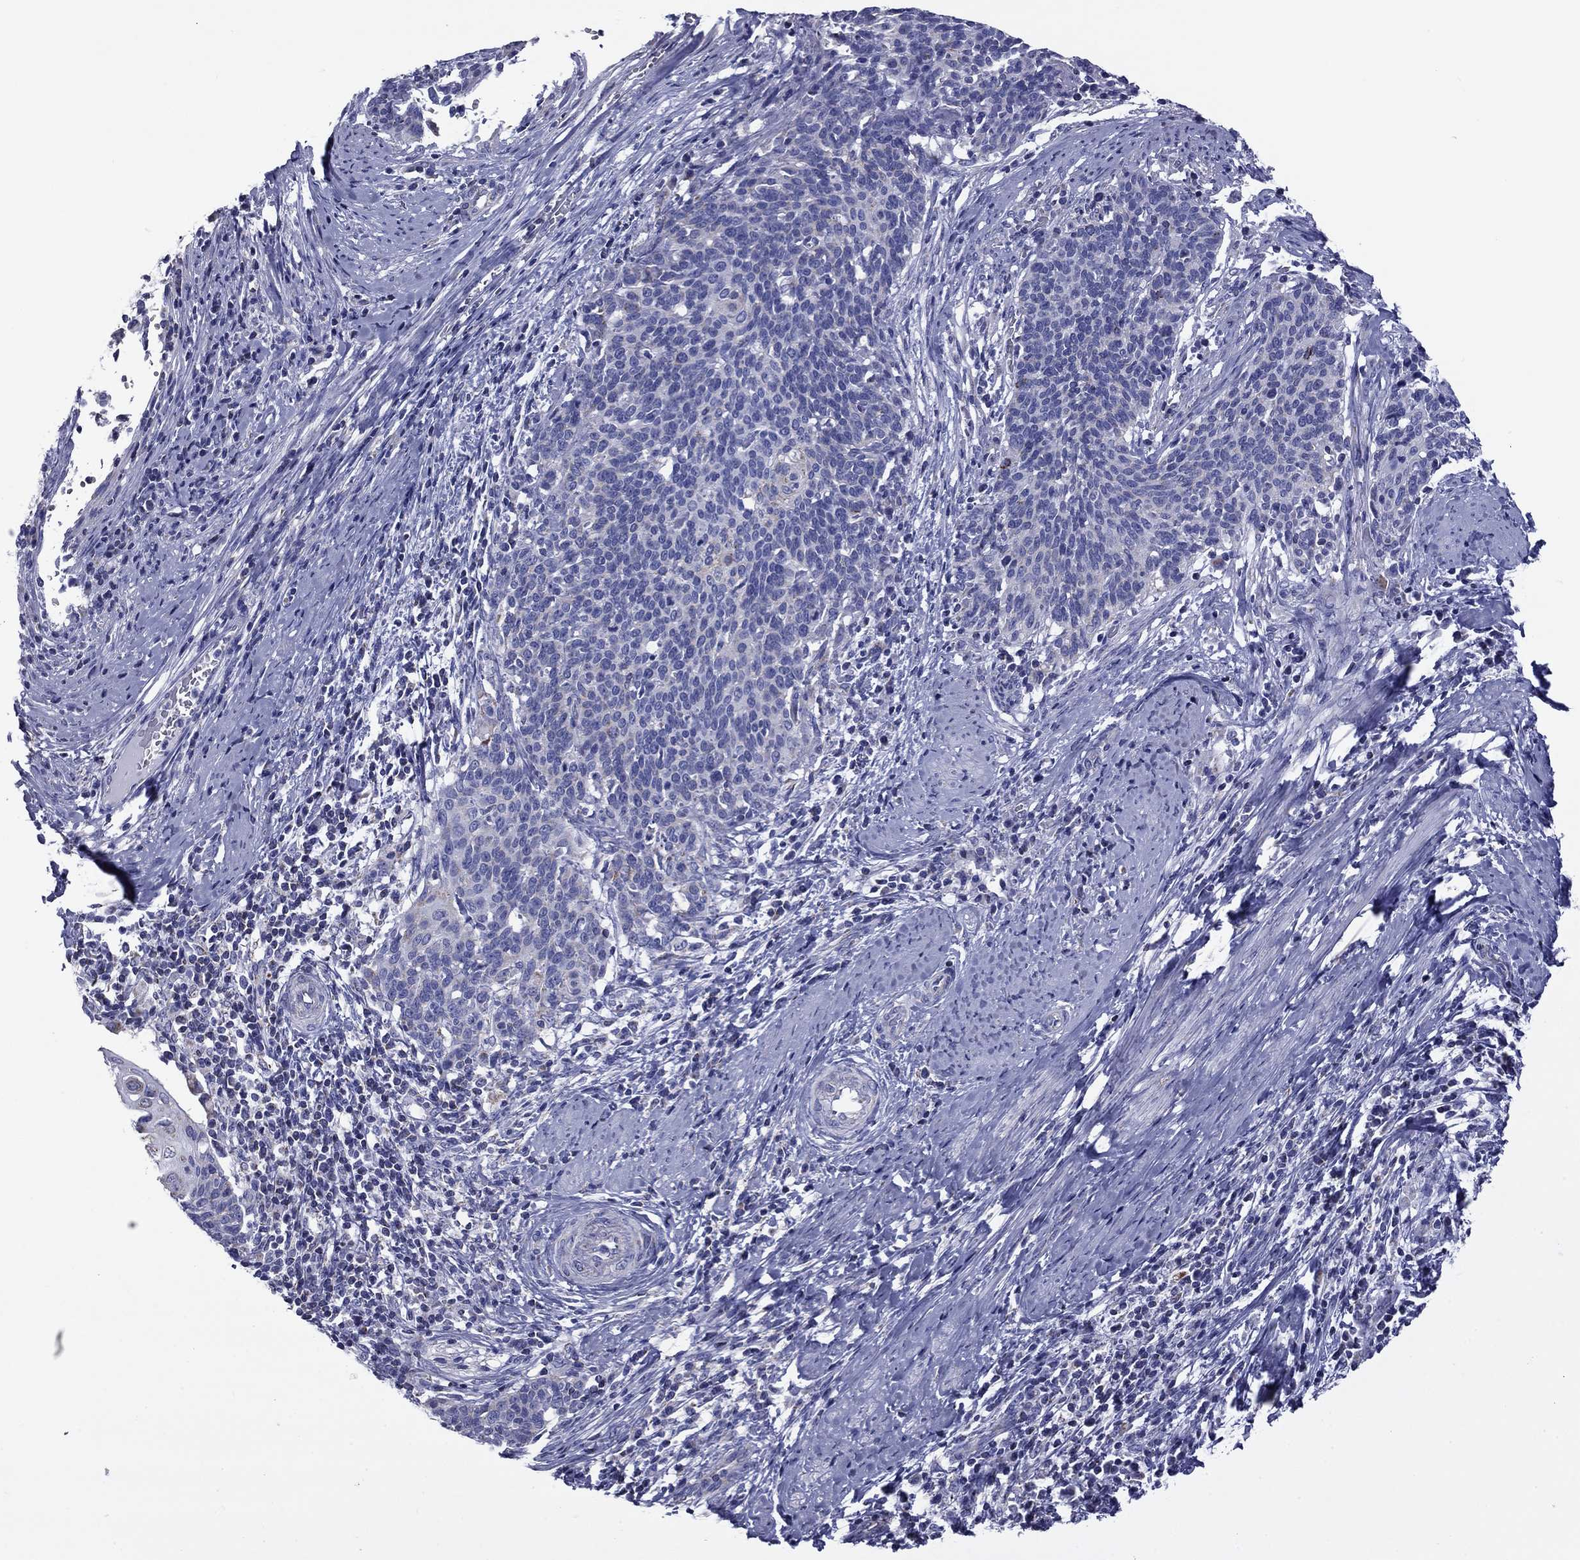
{"staining": {"intensity": "negative", "quantity": "none", "location": "none"}, "tissue": "cervical cancer", "cell_type": "Tumor cells", "image_type": "cancer", "snomed": [{"axis": "morphology", "description": "Squamous cell carcinoma, NOS"}, {"axis": "topography", "description": "Cervix"}], "caption": "Image shows no significant protein positivity in tumor cells of cervical cancer.", "gene": "ACADSB", "patient": {"sex": "female", "age": 39}}